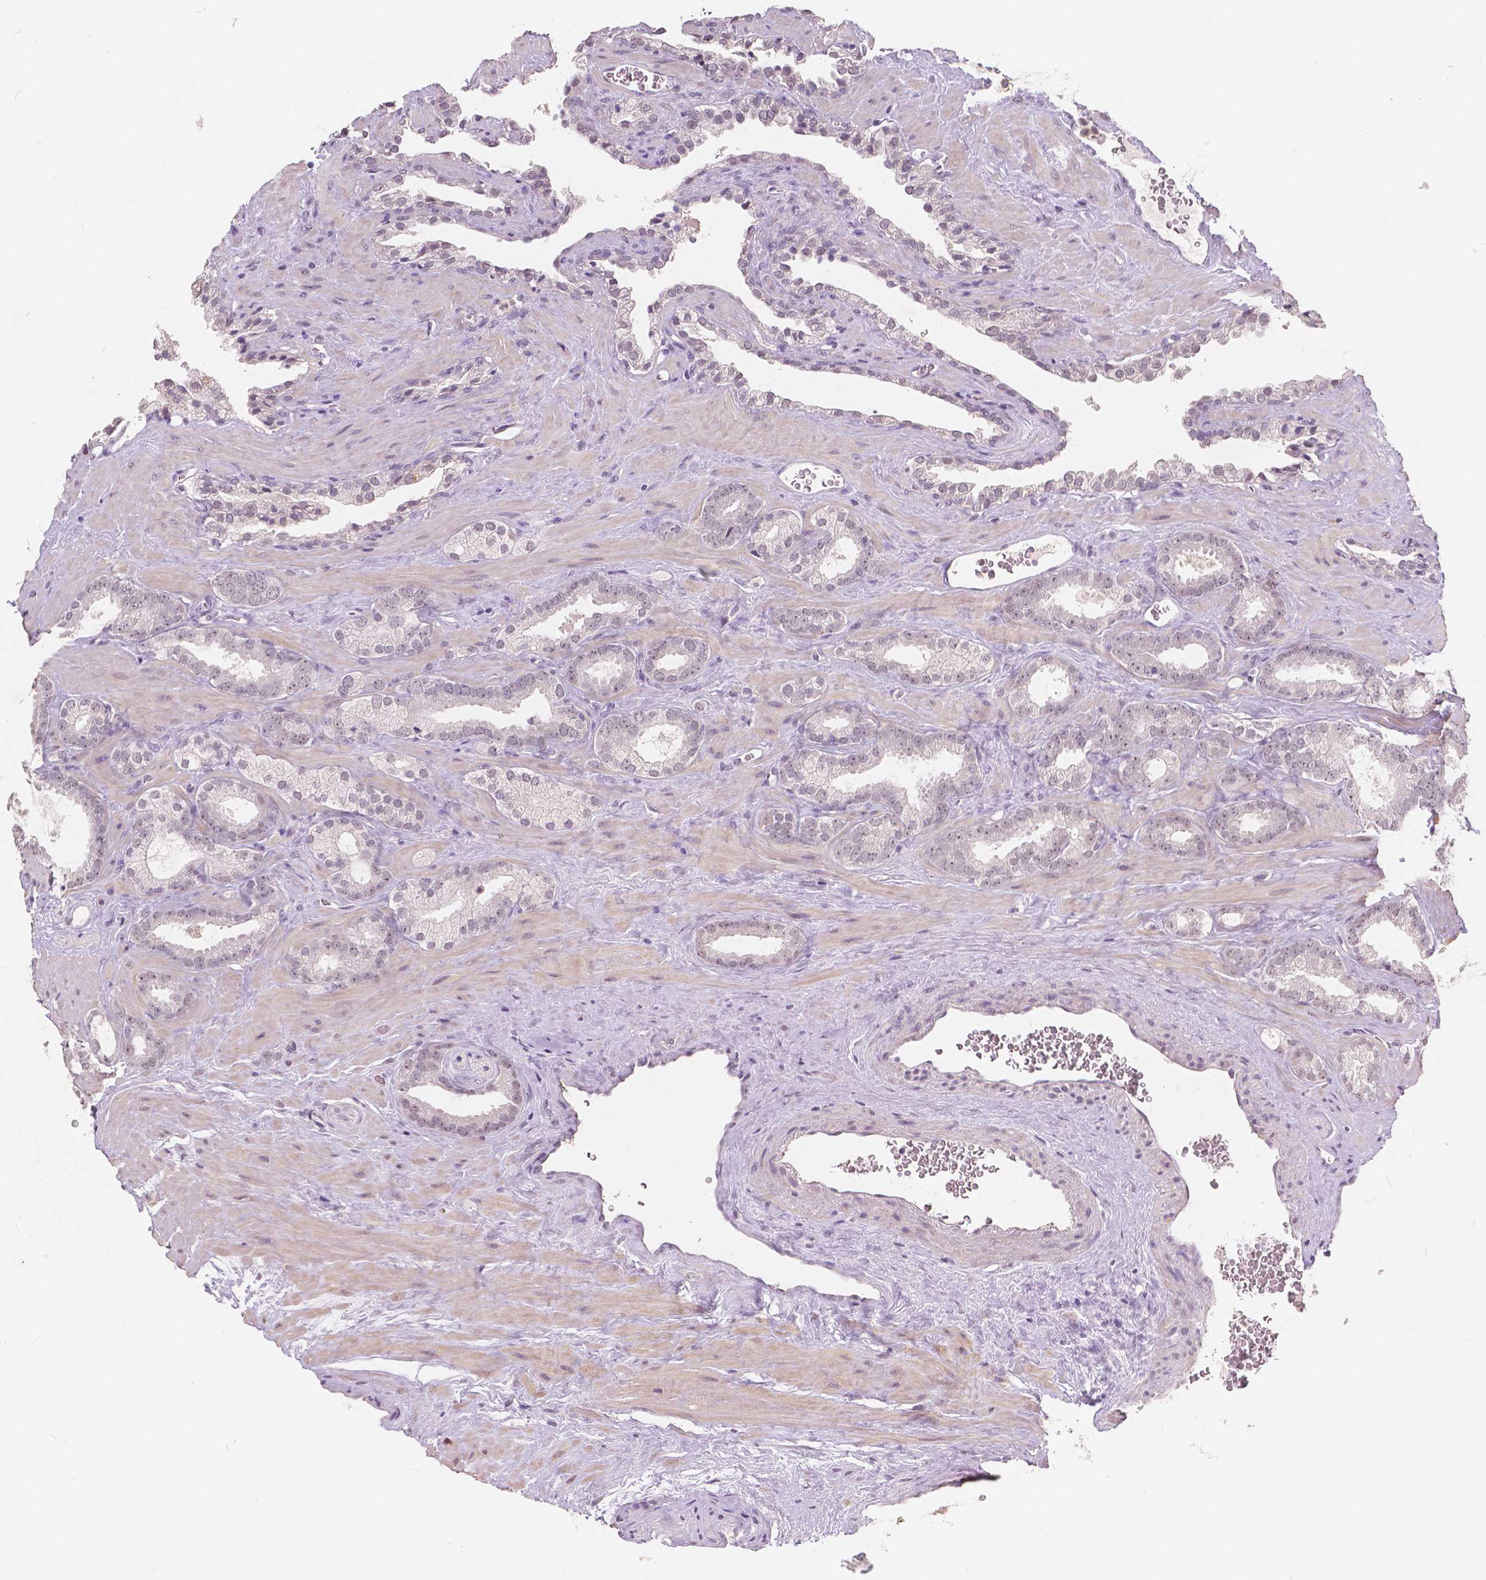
{"staining": {"intensity": "negative", "quantity": "none", "location": "none"}, "tissue": "prostate cancer", "cell_type": "Tumor cells", "image_type": "cancer", "snomed": [{"axis": "morphology", "description": "Adenocarcinoma, Low grade"}, {"axis": "topography", "description": "Prostate"}], "caption": "High magnification brightfield microscopy of prostate cancer (low-grade adenocarcinoma) stained with DAB (brown) and counterstained with hematoxylin (blue): tumor cells show no significant positivity. (IHC, brightfield microscopy, high magnification).", "gene": "NOLC1", "patient": {"sex": "male", "age": 62}}